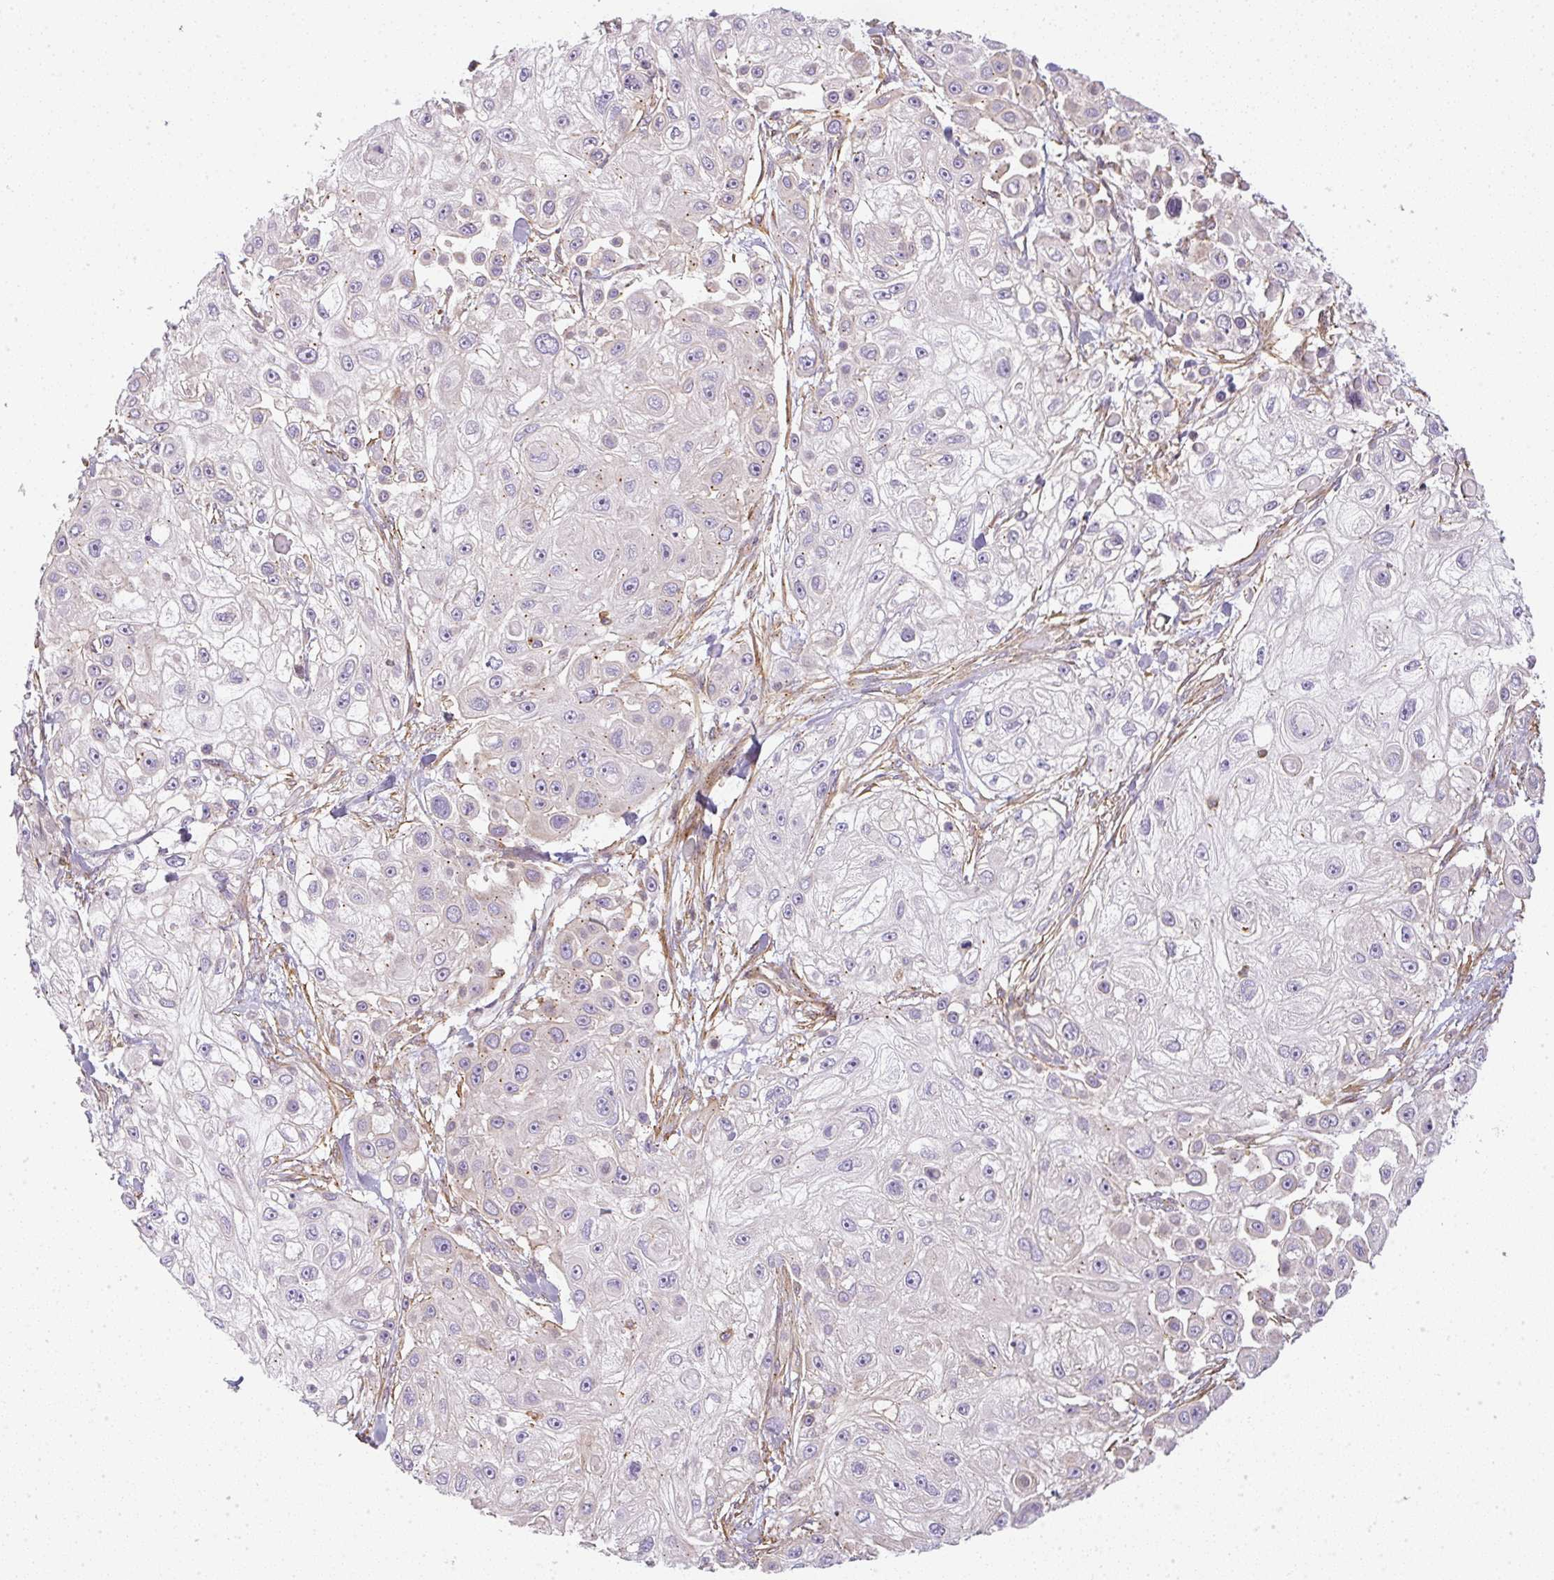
{"staining": {"intensity": "weak", "quantity": "<25%", "location": "cytoplasmic/membranous"}, "tissue": "skin cancer", "cell_type": "Tumor cells", "image_type": "cancer", "snomed": [{"axis": "morphology", "description": "Squamous cell carcinoma, NOS"}, {"axis": "topography", "description": "Skin"}], "caption": "Human squamous cell carcinoma (skin) stained for a protein using immunohistochemistry exhibits no positivity in tumor cells.", "gene": "SULF1", "patient": {"sex": "male", "age": 67}}